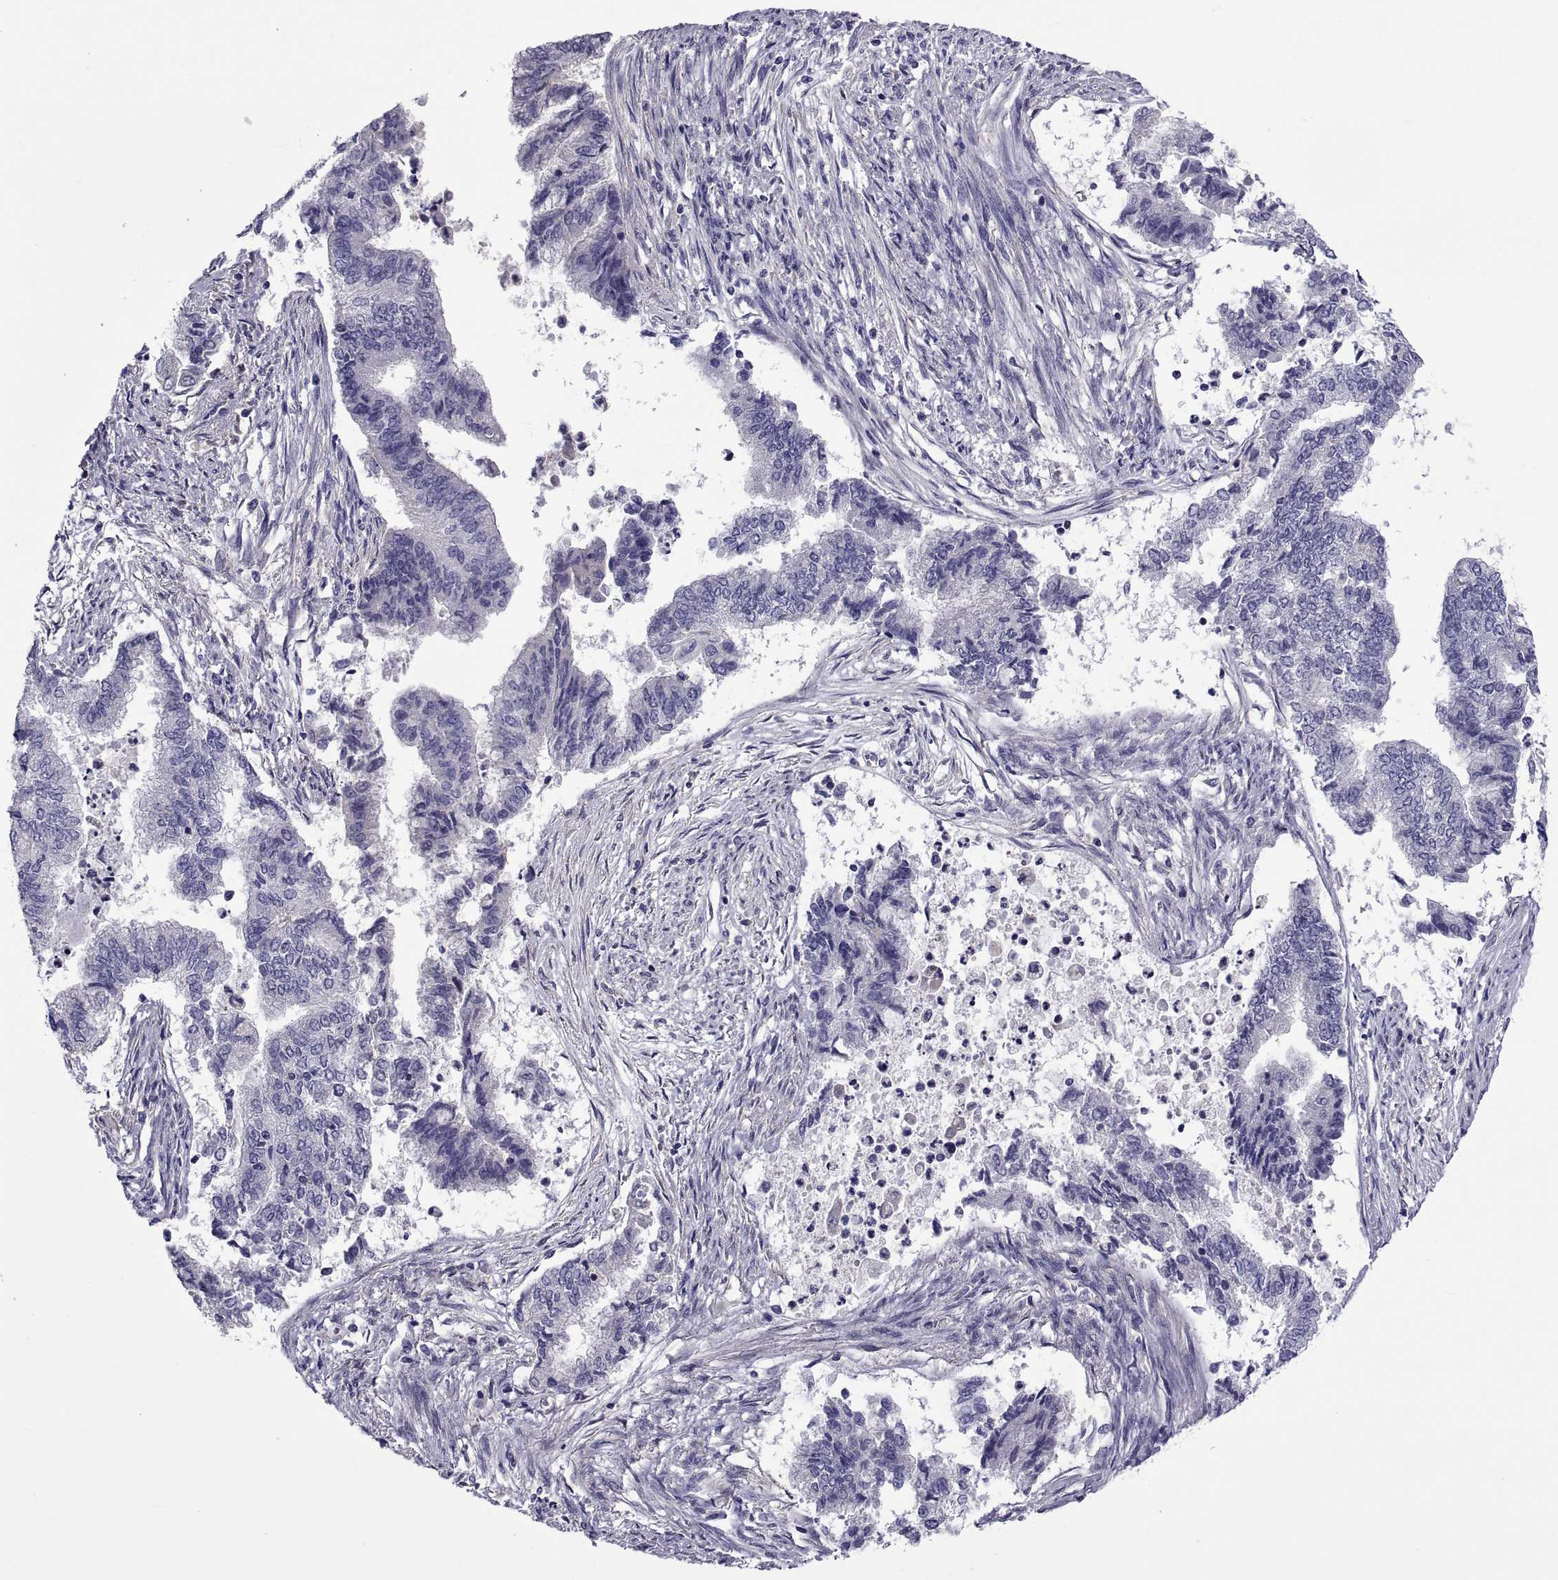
{"staining": {"intensity": "negative", "quantity": "none", "location": "none"}, "tissue": "endometrial cancer", "cell_type": "Tumor cells", "image_type": "cancer", "snomed": [{"axis": "morphology", "description": "Adenocarcinoma, NOS"}, {"axis": "topography", "description": "Endometrium"}], "caption": "Human endometrial cancer stained for a protein using IHC reveals no staining in tumor cells.", "gene": "TMC3", "patient": {"sex": "female", "age": 65}}